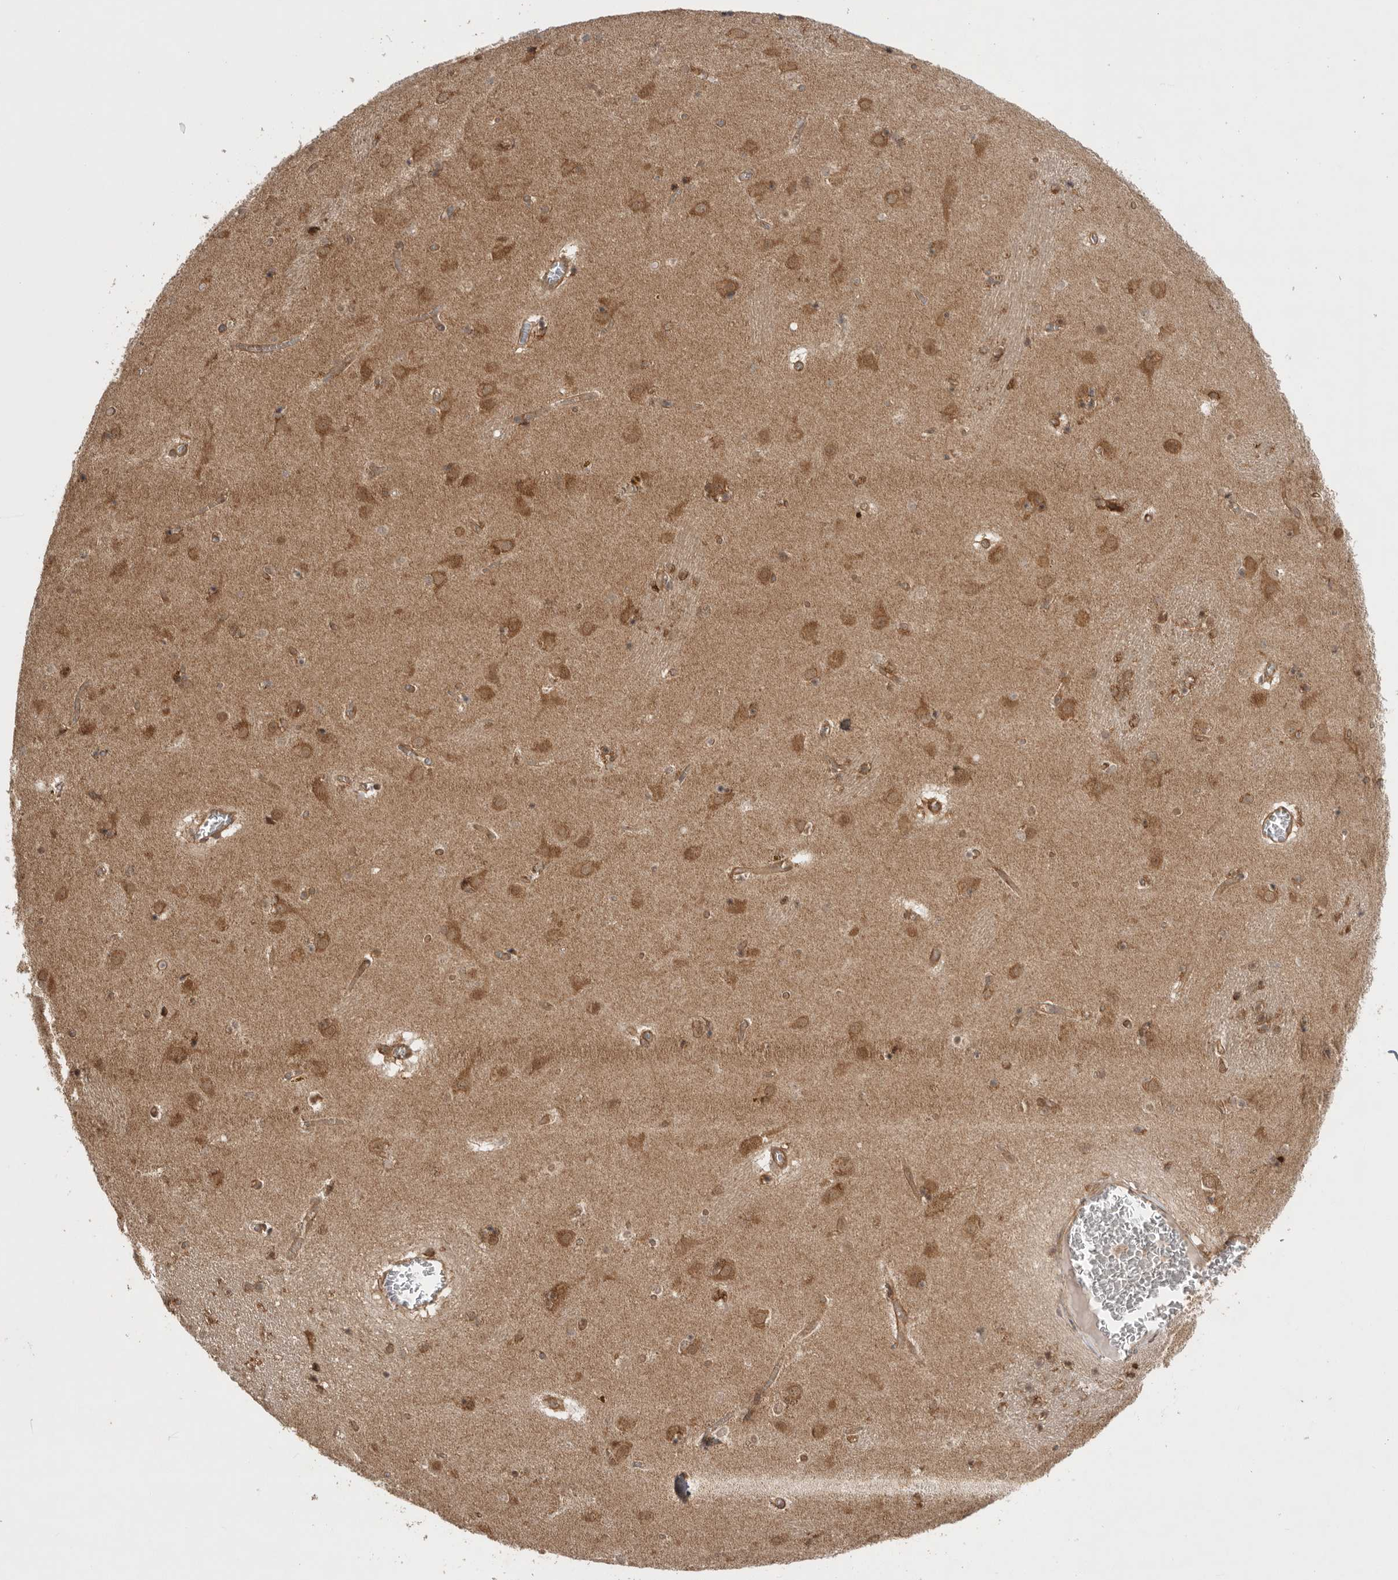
{"staining": {"intensity": "moderate", "quantity": ">75%", "location": "cytoplasmic/membranous,nuclear"}, "tissue": "caudate", "cell_type": "Glial cells", "image_type": "normal", "snomed": [{"axis": "morphology", "description": "Normal tissue, NOS"}, {"axis": "topography", "description": "Lateral ventricle wall"}], "caption": "Protein expression analysis of benign caudate exhibits moderate cytoplasmic/membranous,nuclear positivity in about >75% of glial cells. (Stains: DAB in brown, nuclei in blue, Microscopy: brightfield microscopy at high magnification).", "gene": "VPS50", "patient": {"sex": "male", "age": 70}}